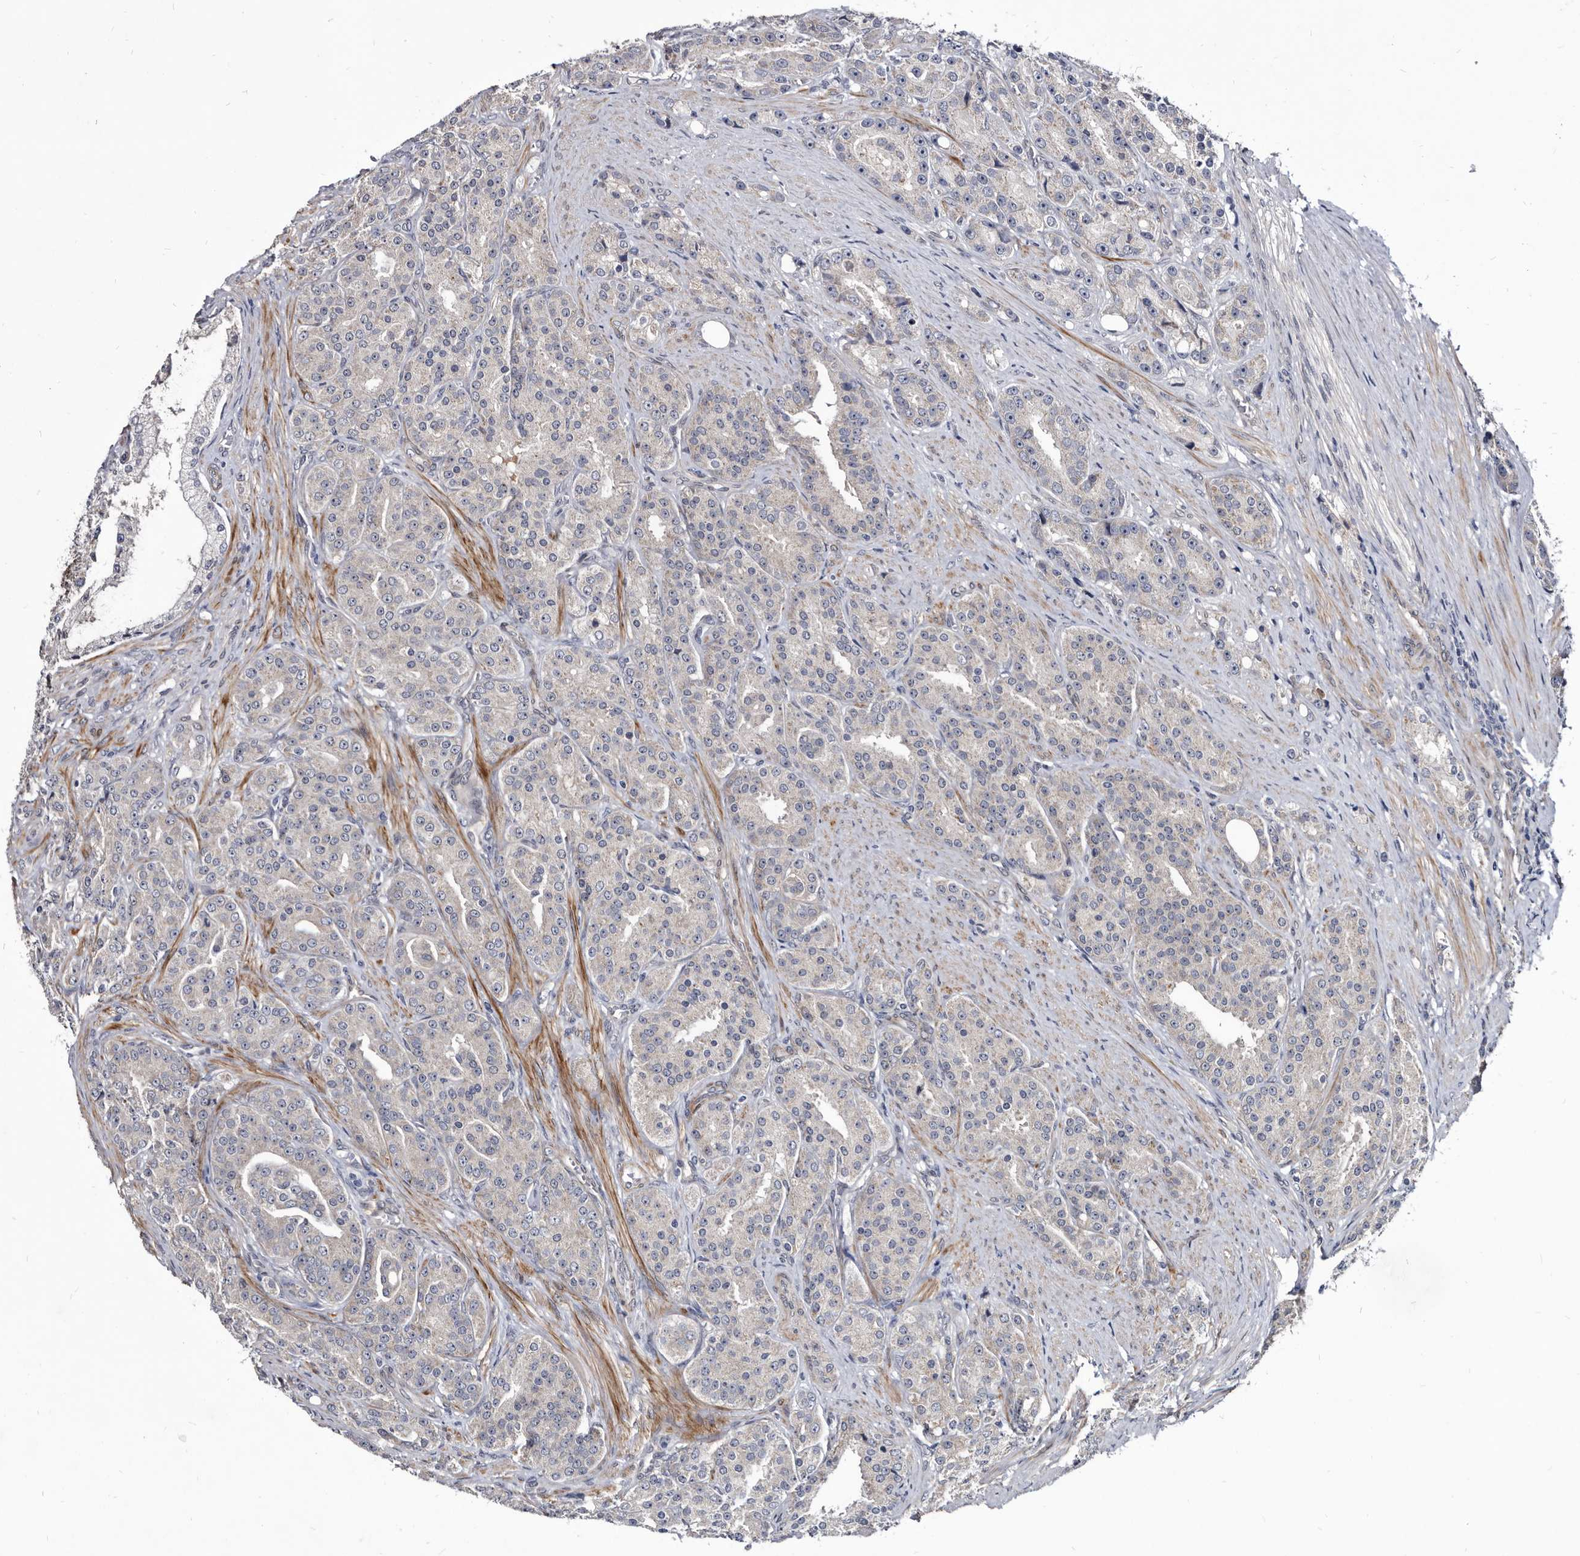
{"staining": {"intensity": "negative", "quantity": "none", "location": "none"}, "tissue": "prostate cancer", "cell_type": "Tumor cells", "image_type": "cancer", "snomed": [{"axis": "morphology", "description": "Adenocarcinoma, High grade"}, {"axis": "topography", "description": "Prostate"}], "caption": "An image of prostate adenocarcinoma (high-grade) stained for a protein demonstrates no brown staining in tumor cells.", "gene": "PROM1", "patient": {"sex": "male", "age": 60}}